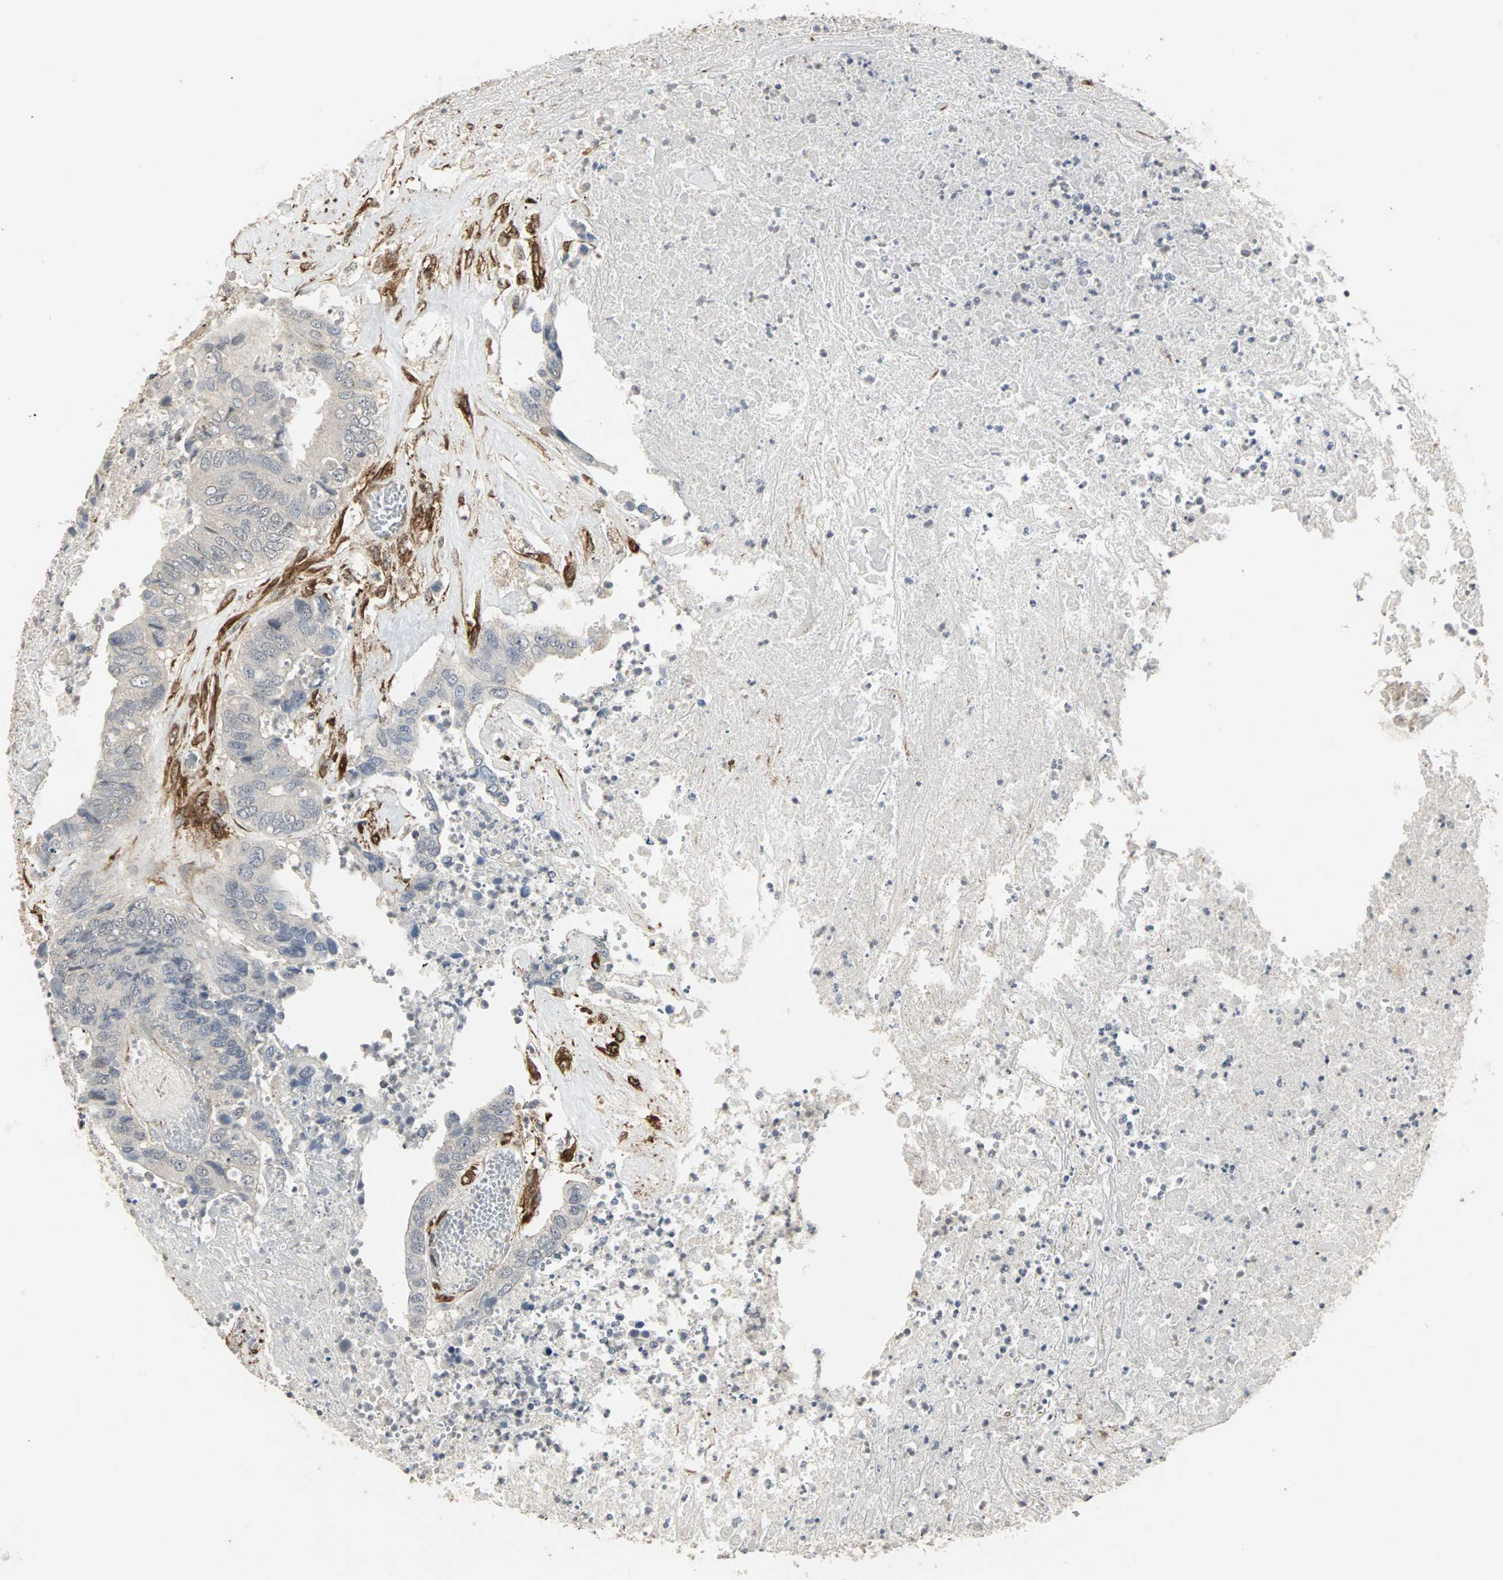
{"staining": {"intensity": "negative", "quantity": "none", "location": "none"}, "tissue": "colorectal cancer", "cell_type": "Tumor cells", "image_type": "cancer", "snomed": [{"axis": "morphology", "description": "Adenocarcinoma, NOS"}, {"axis": "topography", "description": "Rectum"}], "caption": "Histopathology image shows no protein expression in tumor cells of colorectal adenocarcinoma tissue. Nuclei are stained in blue.", "gene": "TRPV4", "patient": {"sex": "male", "age": 55}}